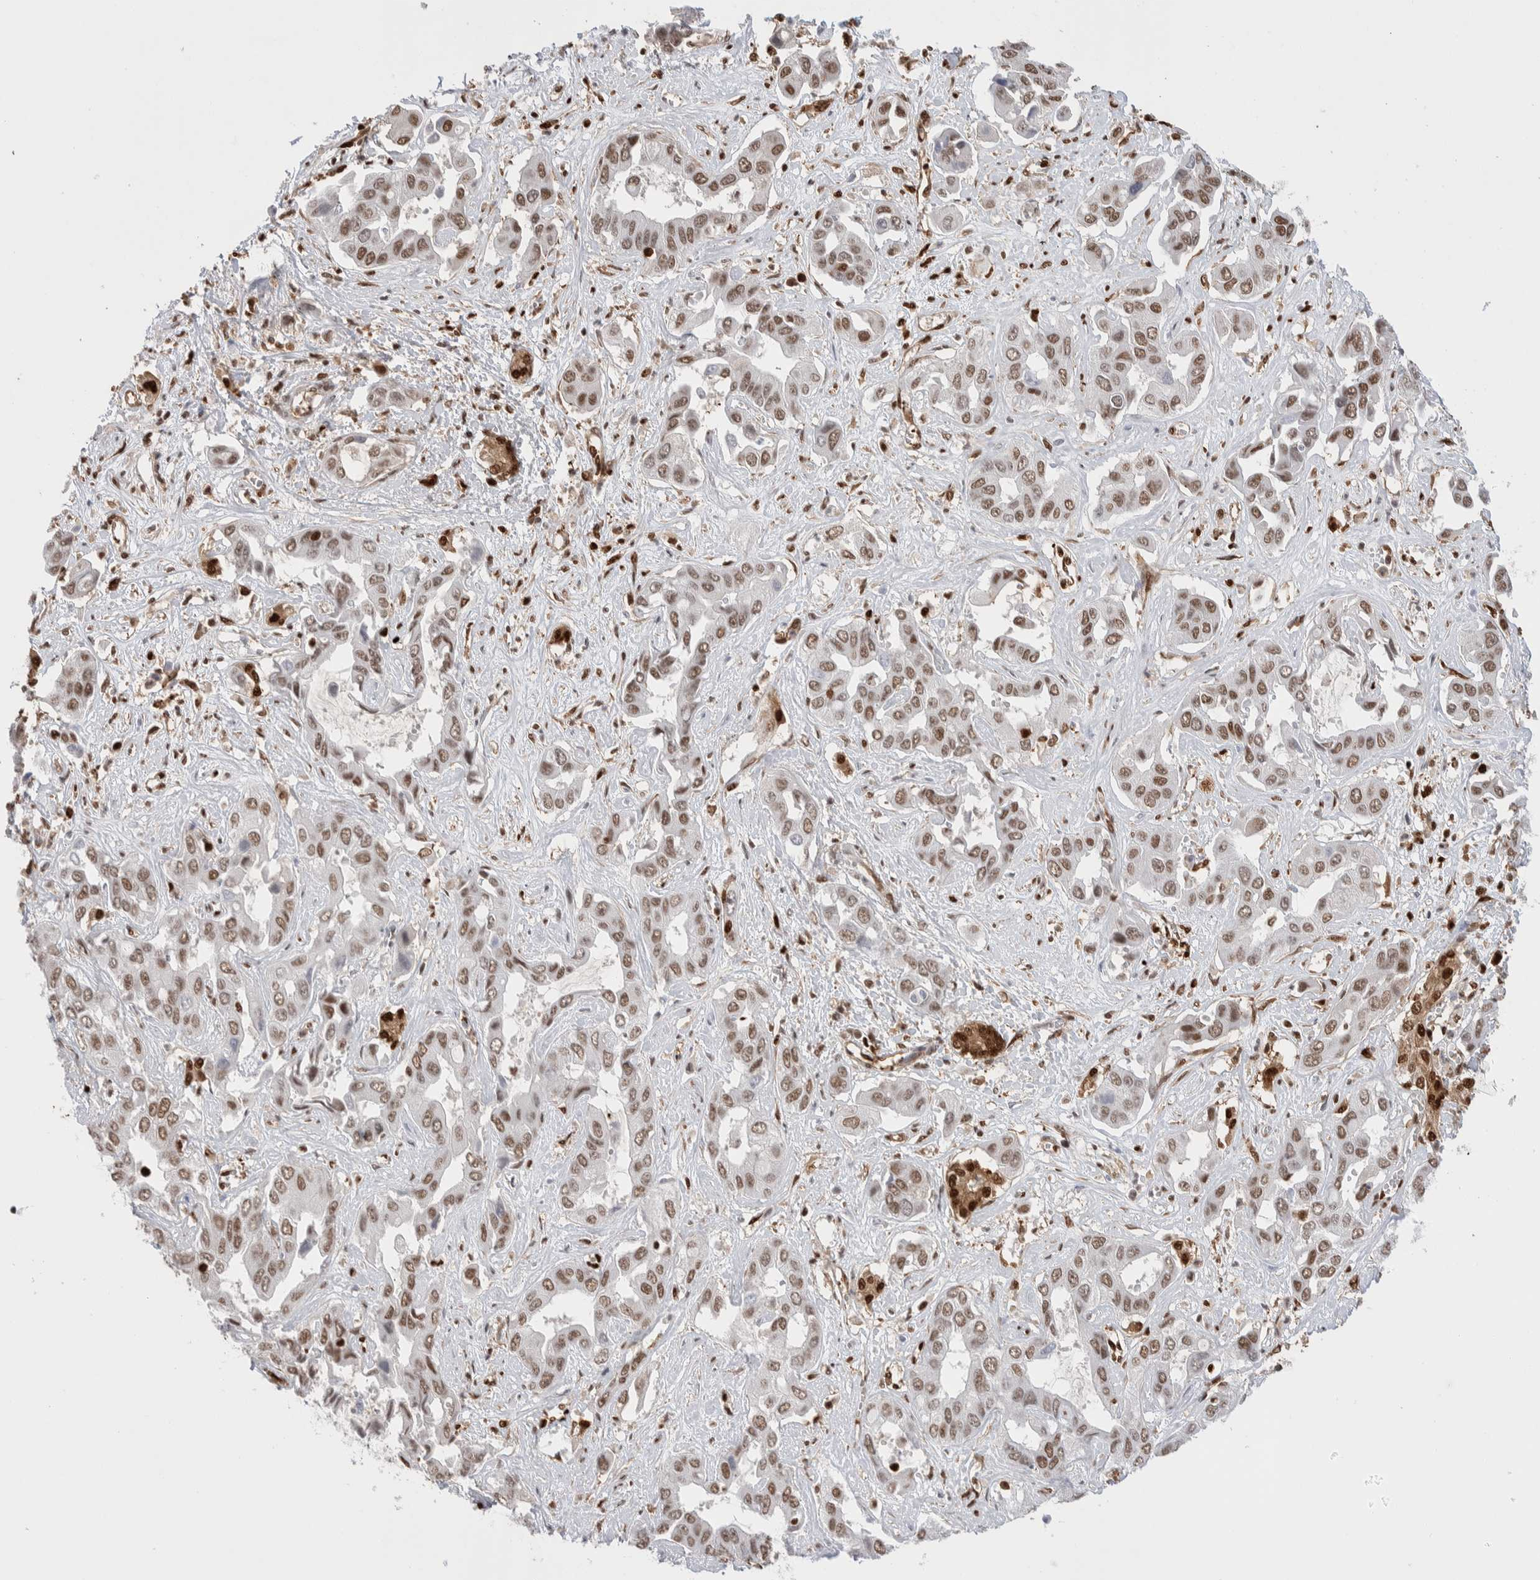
{"staining": {"intensity": "moderate", "quantity": "25%-75%", "location": "nuclear"}, "tissue": "liver cancer", "cell_type": "Tumor cells", "image_type": "cancer", "snomed": [{"axis": "morphology", "description": "Cholangiocarcinoma"}, {"axis": "topography", "description": "Liver"}], "caption": "Cholangiocarcinoma (liver) tissue reveals moderate nuclear positivity in approximately 25%-75% of tumor cells", "gene": "RNASEK-C17orf49", "patient": {"sex": "female", "age": 52}}